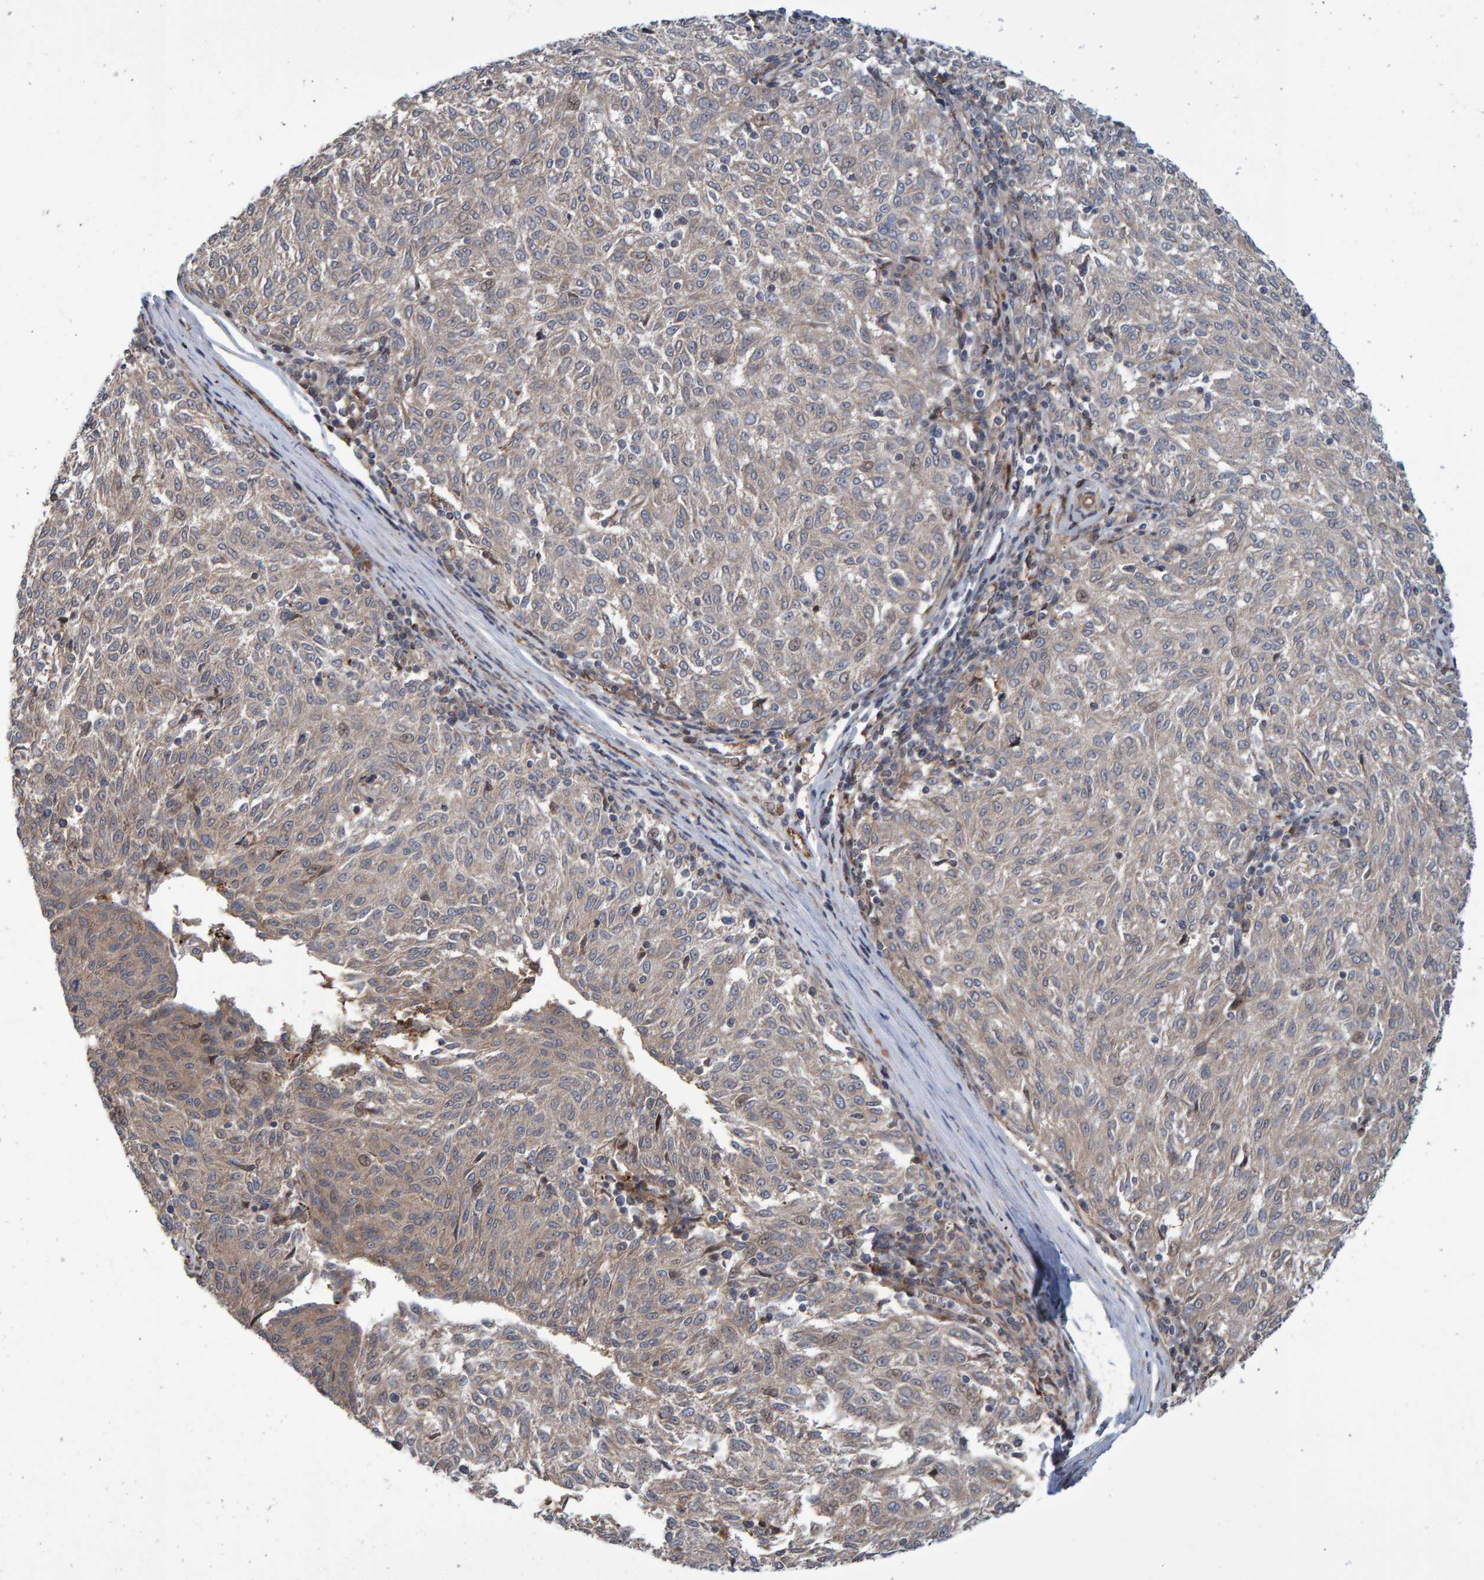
{"staining": {"intensity": "weak", "quantity": "<25%", "location": "cytoplasmic/membranous"}, "tissue": "melanoma", "cell_type": "Tumor cells", "image_type": "cancer", "snomed": [{"axis": "morphology", "description": "Malignant melanoma, NOS"}, {"axis": "topography", "description": "Skin"}], "caption": "High power microscopy micrograph of an immunohistochemistry (IHC) photomicrograph of melanoma, revealing no significant expression in tumor cells.", "gene": "LRBA", "patient": {"sex": "female", "age": 72}}